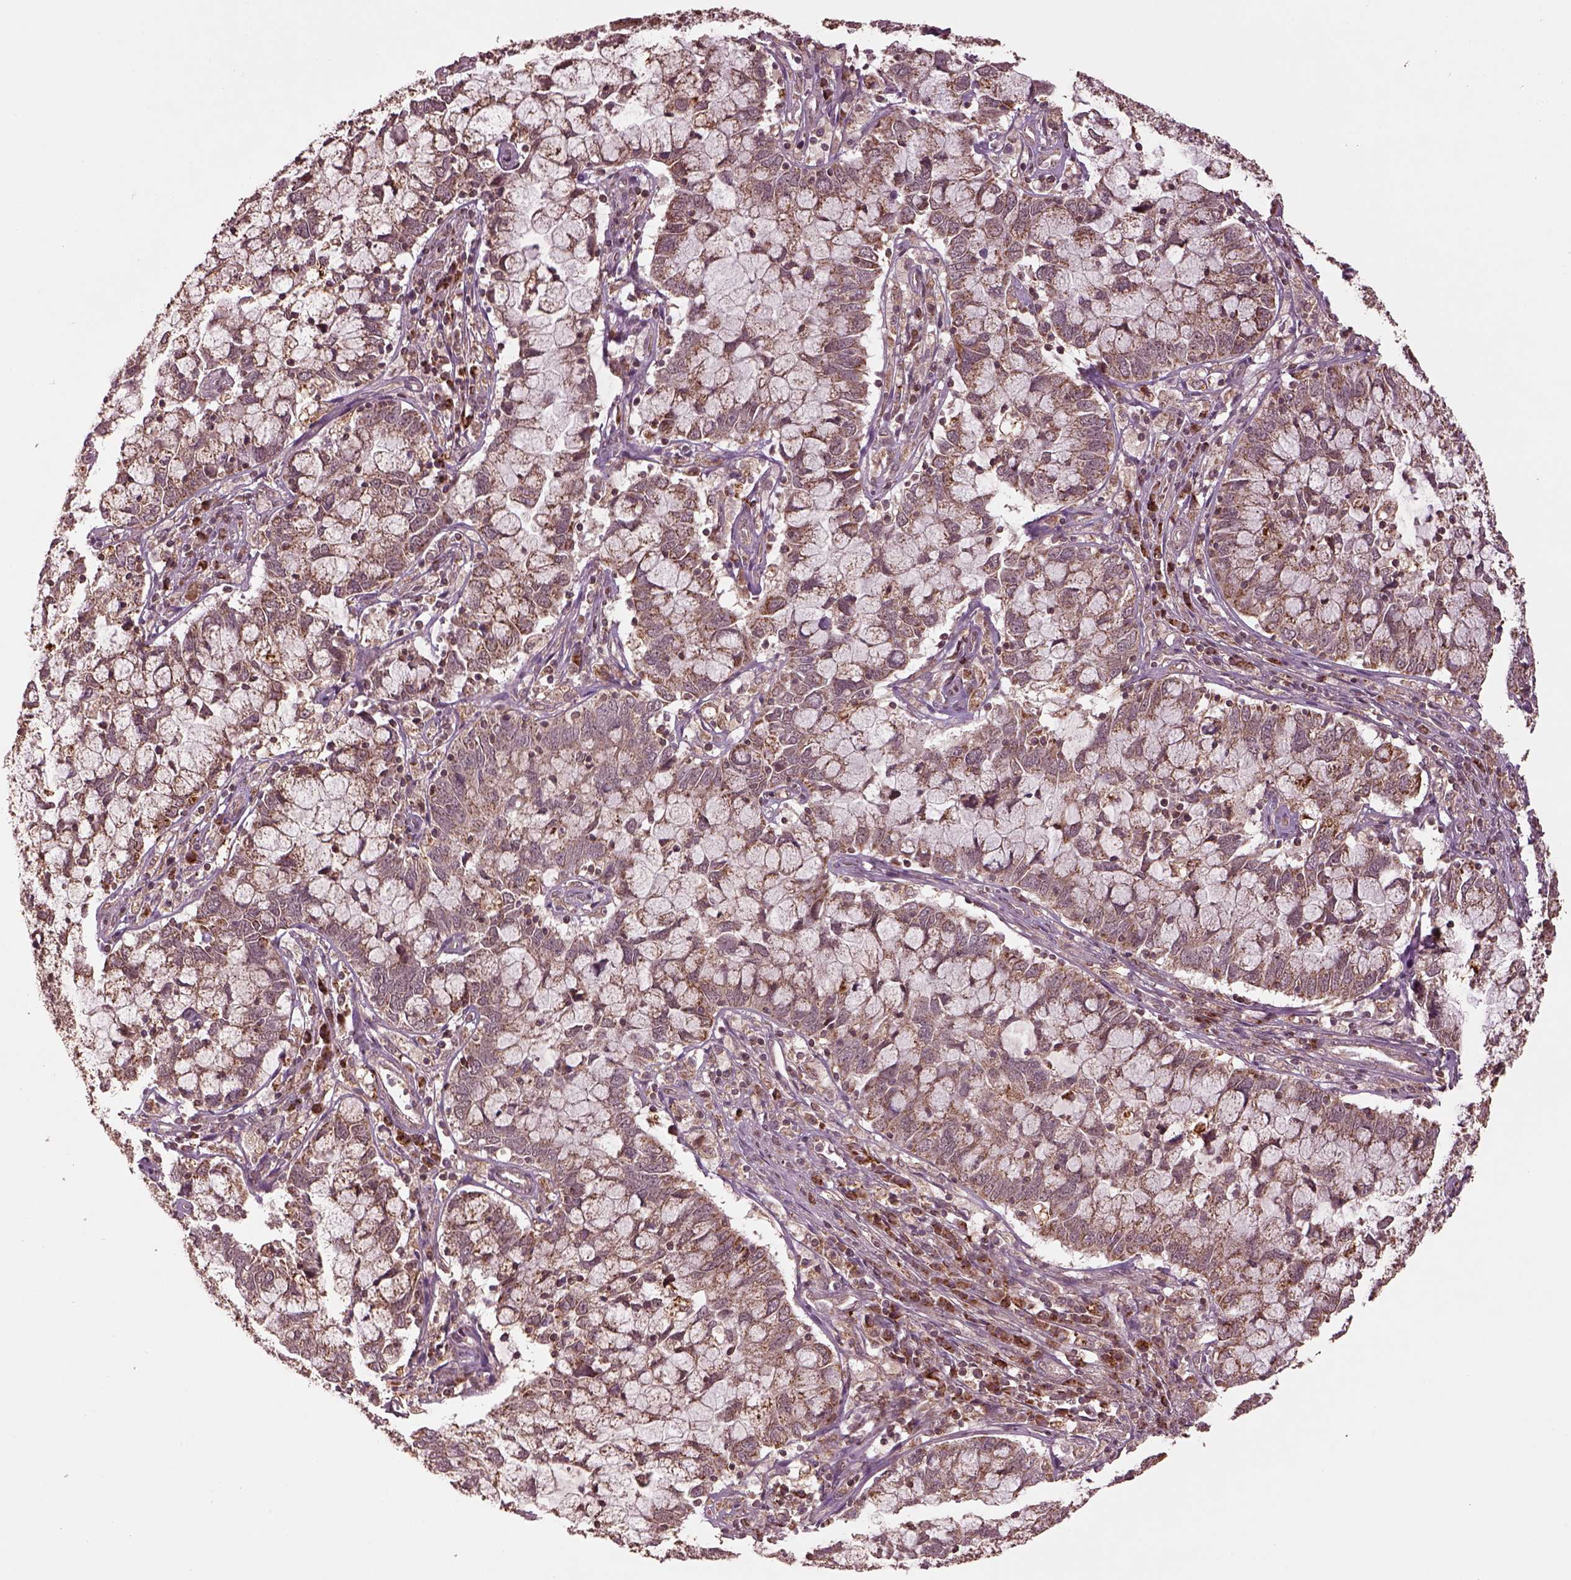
{"staining": {"intensity": "moderate", "quantity": ">75%", "location": "cytoplasmic/membranous"}, "tissue": "cervical cancer", "cell_type": "Tumor cells", "image_type": "cancer", "snomed": [{"axis": "morphology", "description": "Adenocarcinoma, NOS"}, {"axis": "topography", "description": "Cervix"}], "caption": "Immunohistochemical staining of cervical cancer reveals medium levels of moderate cytoplasmic/membranous expression in approximately >75% of tumor cells. The protein is stained brown, and the nuclei are stained in blue (DAB IHC with brightfield microscopy, high magnification).", "gene": "SEL1L3", "patient": {"sex": "female", "age": 40}}